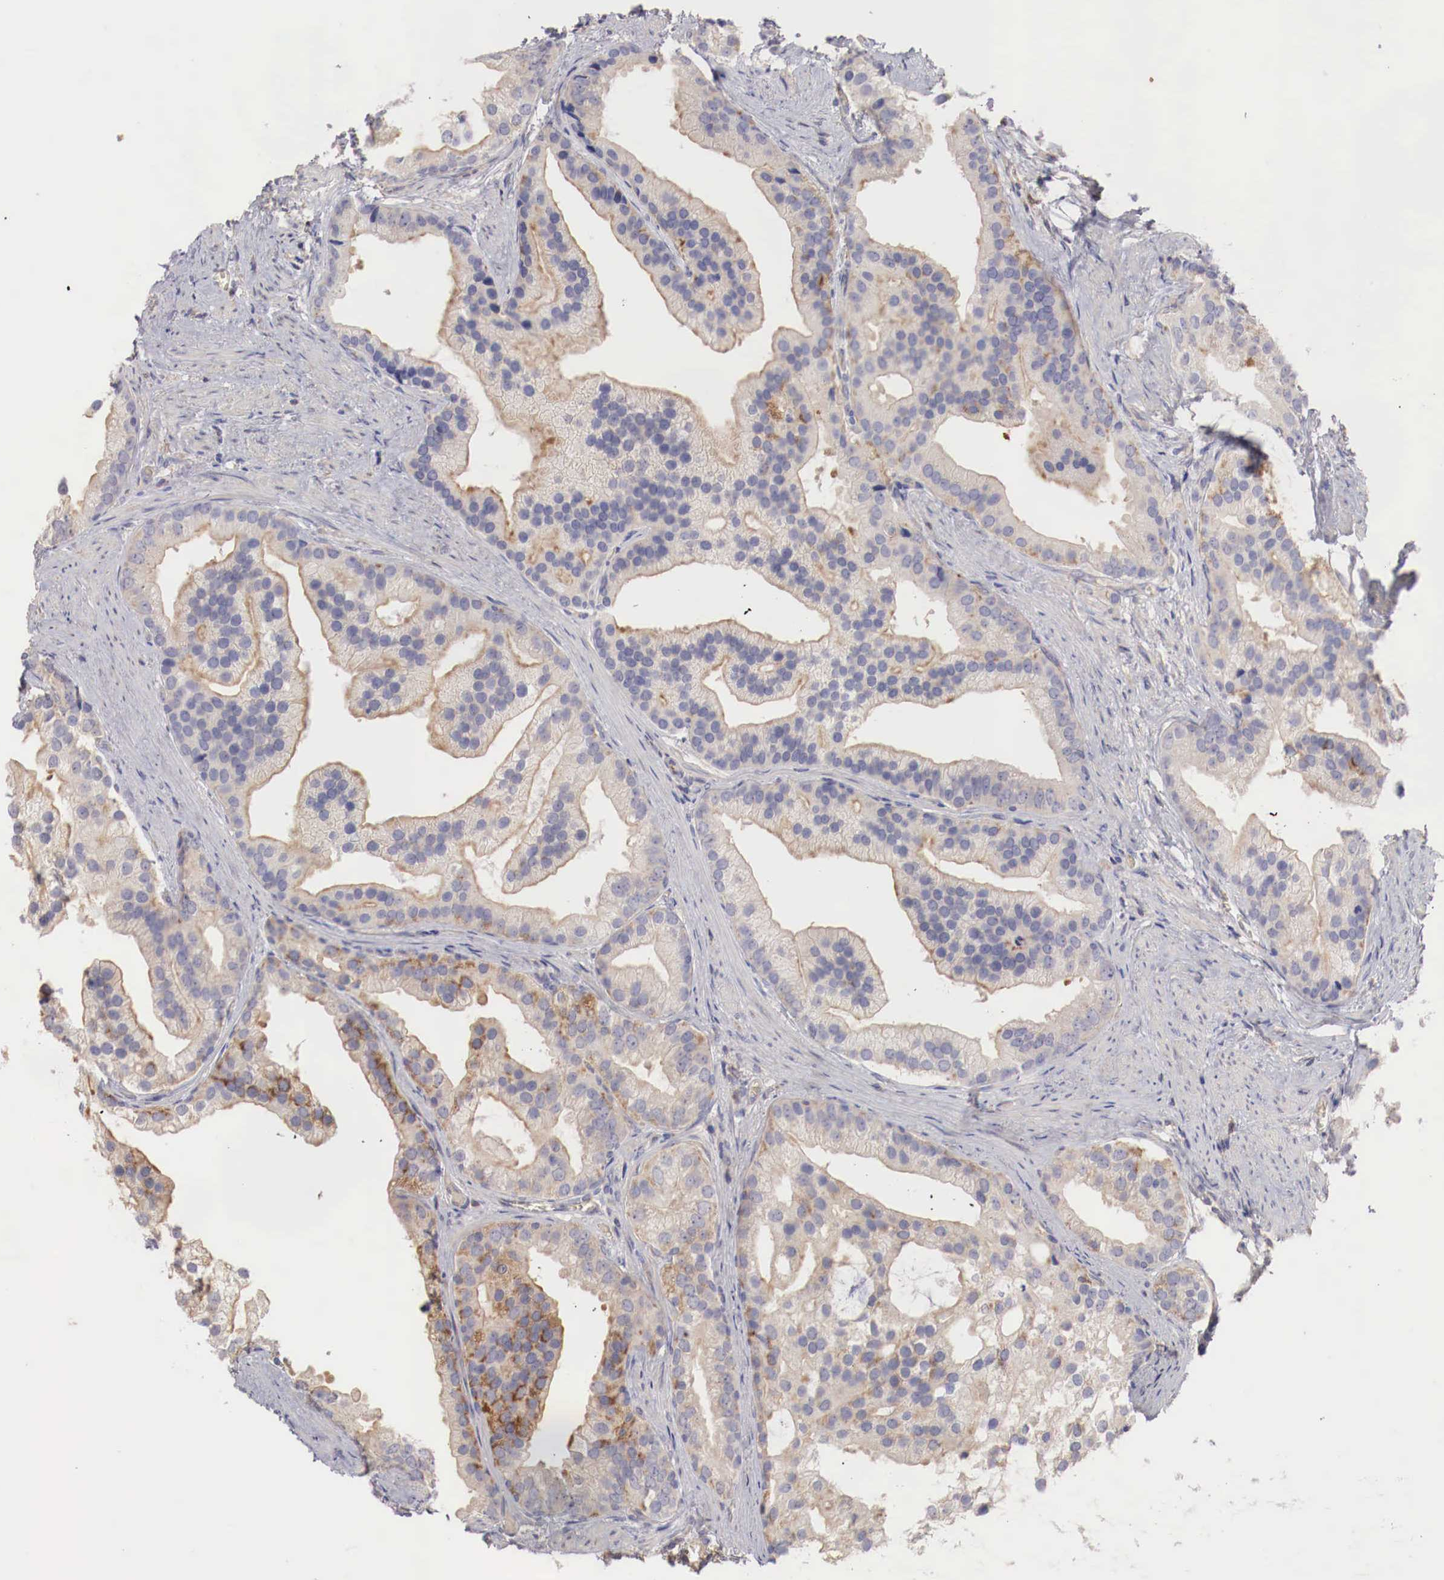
{"staining": {"intensity": "weak", "quantity": "25%-75%", "location": "cytoplasmic/membranous"}, "tissue": "prostate cancer", "cell_type": "Tumor cells", "image_type": "cancer", "snomed": [{"axis": "morphology", "description": "Adenocarcinoma, Medium grade"}, {"axis": "topography", "description": "Prostate"}], "caption": "Tumor cells show low levels of weak cytoplasmic/membranous staining in approximately 25%-75% of cells in prostate cancer (medium-grade adenocarcinoma).", "gene": "PITPNA", "patient": {"sex": "male", "age": 65}}